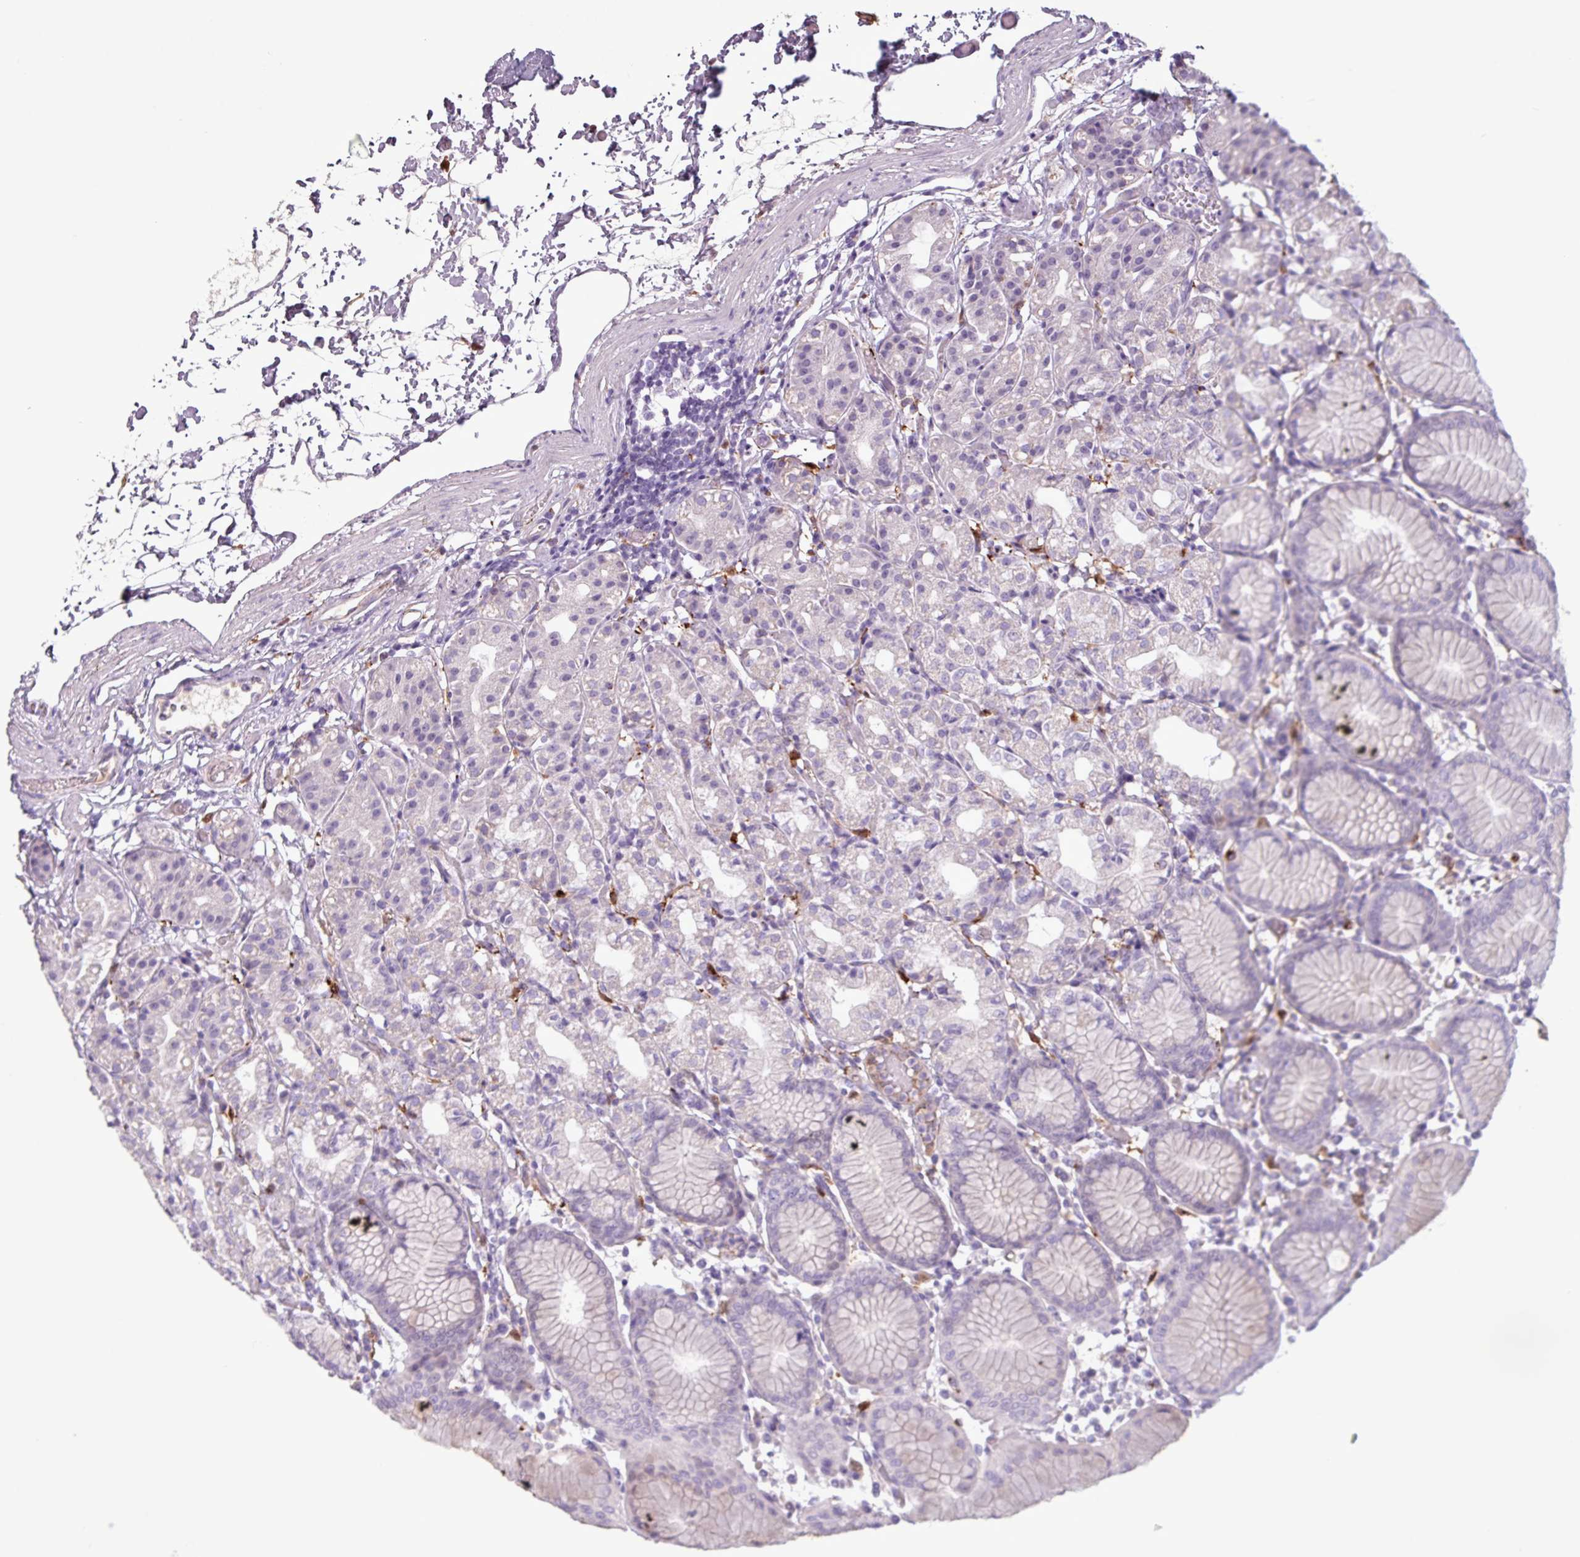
{"staining": {"intensity": "moderate", "quantity": "<25%", "location": "cytoplasmic/membranous"}, "tissue": "stomach", "cell_type": "Glandular cells", "image_type": "normal", "snomed": [{"axis": "morphology", "description": "Normal tissue, NOS"}, {"axis": "topography", "description": "Stomach"}], "caption": "Immunohistochemical staining of normal human stomach reveals <25% levels of moderate cytoplasmic/membranous protein positivity in approximately <25% of glandular cells. (brown staining indicates protein expression, while blue staining denotes nuclei).", "gene": "C4A", "patient": {"sex": "female", "age": 57}}